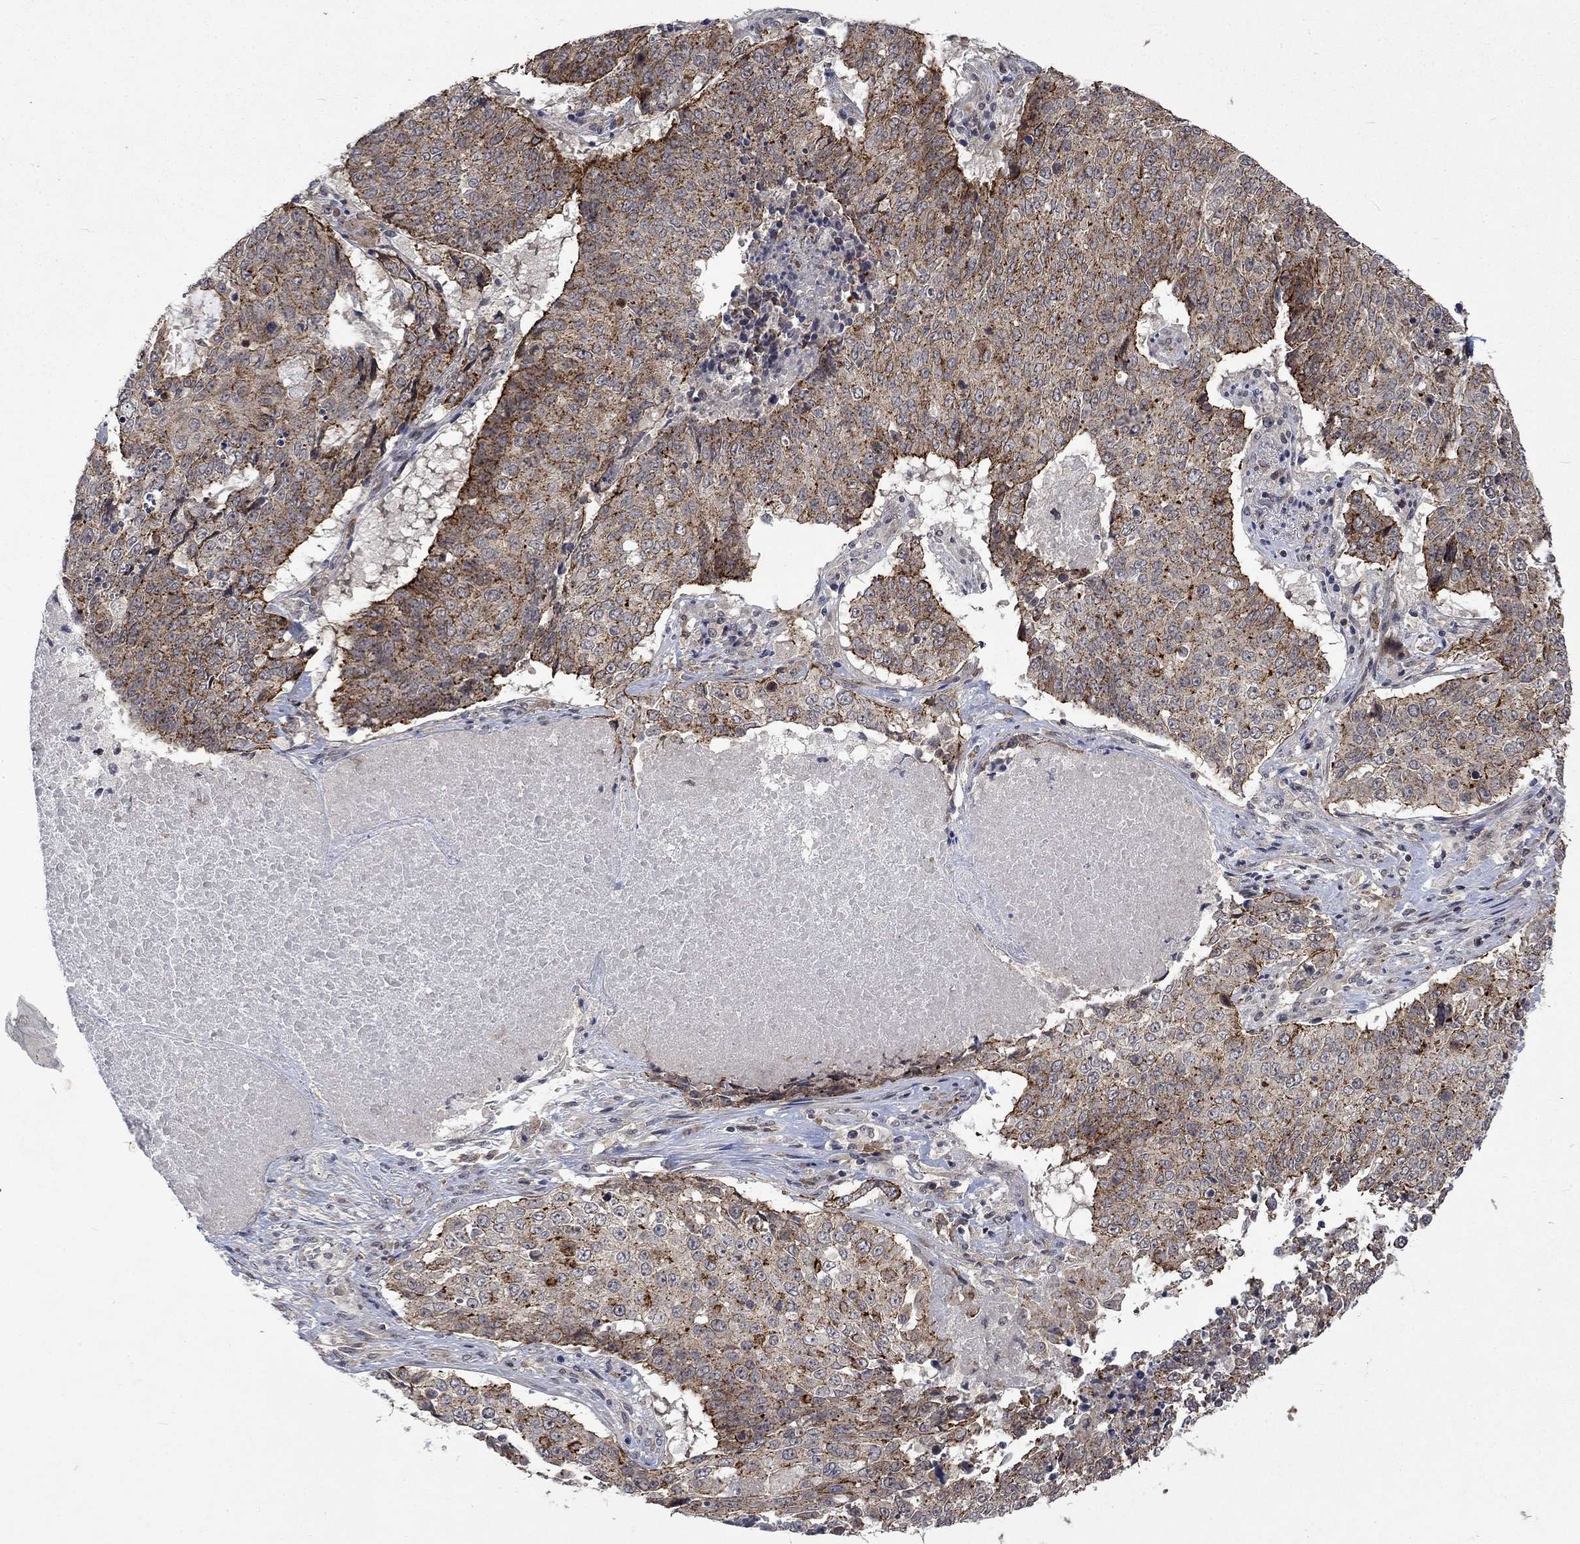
{"staining": {"intensity": "moderate", "quantity": "25%-75%", "location": "cytoplasmic/membranous"}, "tissue": "lung cancer", "cell_type": "Tumor cells", "image_type": "cancer", "snomed": [{"axis": "morphology", "description": "Normal tissue, NOS"}, {"axis": "morphology", "description": "Squamous cell carcinoma, NOS"}, {"axis": "topography", "description": "Bronchus"}, {"axis": "topography", "description": "Lung"}], "caption": "Immunohistochemical staining of lung cancer displays moderate cytoplasmic/membranous protein expression in about 25%-75% of tumor cells.", "gene": "PPP1R9A", "patient": {"sex": "male", "age": 64}}